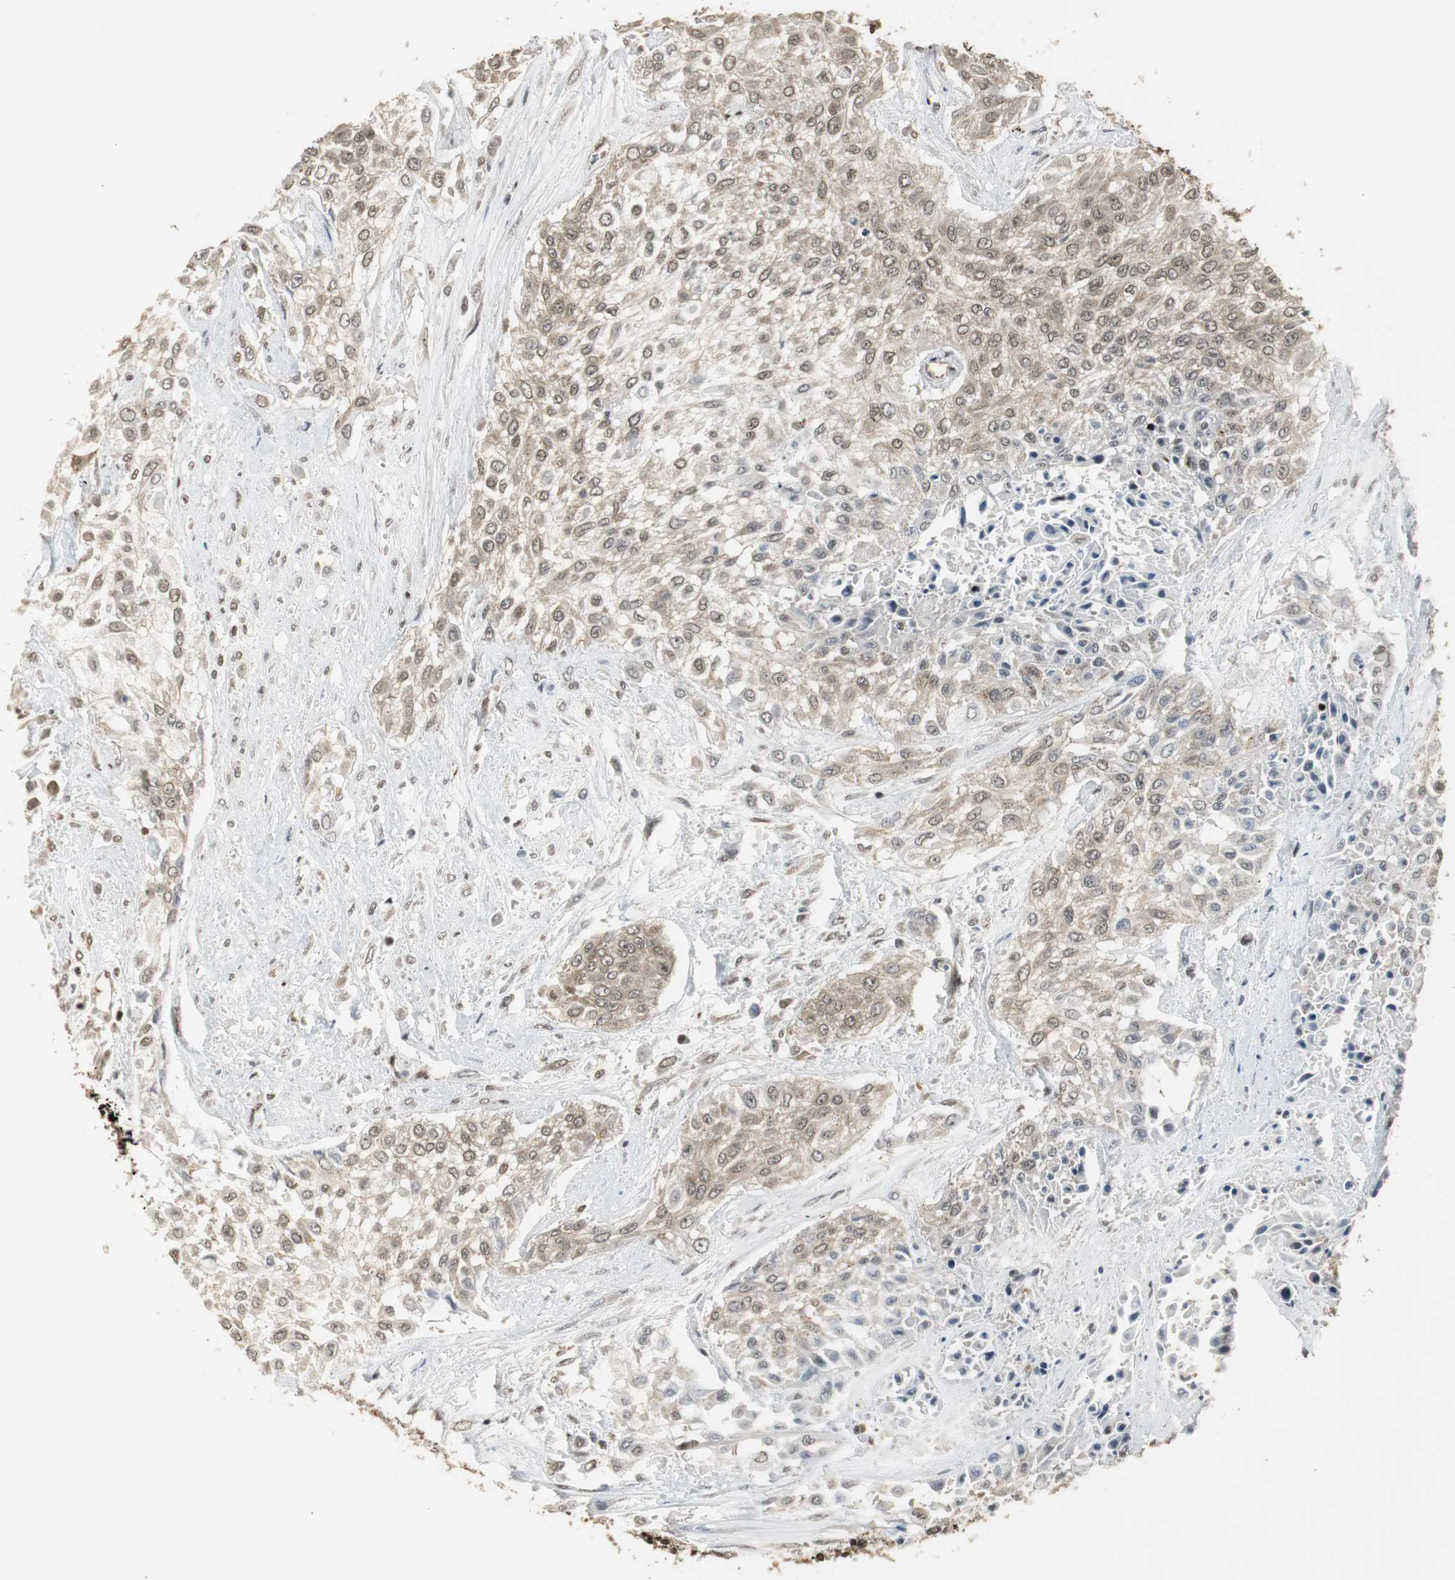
{"staining": {"intensity": "moderate", "quantity": ">75%", "location": "cytoplasmic/membranous,nuclear"}, "tissue": "urothelial cancer", "cell_type": "Tumor cells", "image_type": "cancer", "snomed": [{"axis": "morphology", "description": "Urothelial carcinoma, High grade"}, {"axis": "topography", "description": "Urinary bladder"}], "caption": "Human urothelial cancer stained for a protein (brown) demonstrates moderate cytoplasmic/membranous and nuclear positive staining in about >75% of tumor cells.", "gene": "TAF5", "patient": {"sex": "male", "age": 57}}